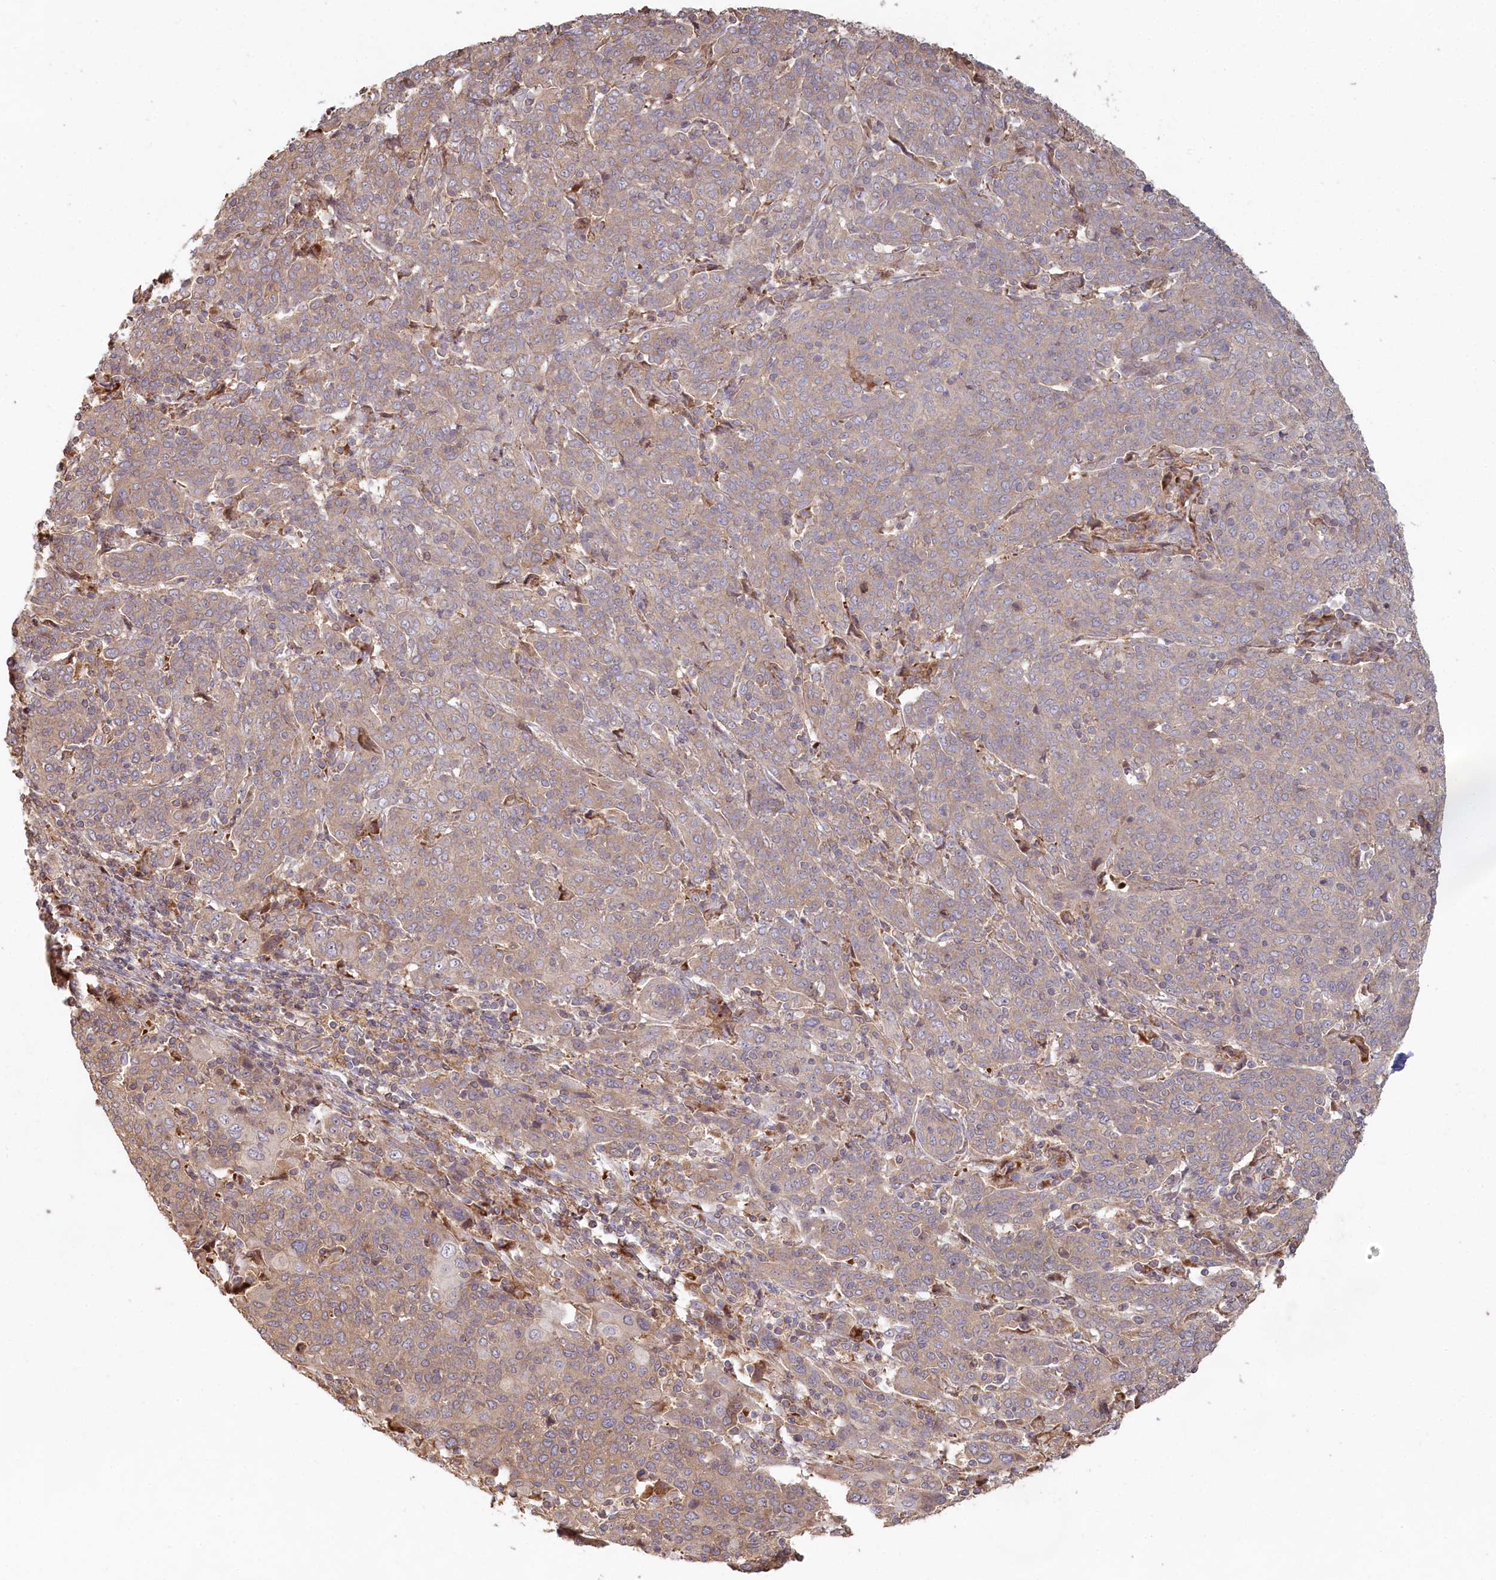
{"staining": {"intensity": "weak", "quantity": ">75%", "location": "cytoplasmic/membranous"}, "tissue": "cervical cancer", "cell_type": "Tumor cells", "image_type": "cancer", "snomed": [{"axis": "morphology", "description": "Squamous cell carcinoma, NOS"}, {"axis": "topography", "description": "Cervix"}], "caption": "An immunohistochemistry (IHC) histopathology image of tumor tissue is shown. Protein staining in brown highlights weak cytoplasmic/membranous positivity in cervical cancer within tumor cells.", "gene": "HAL", "patient": {"sex": "female", "age": 67}}